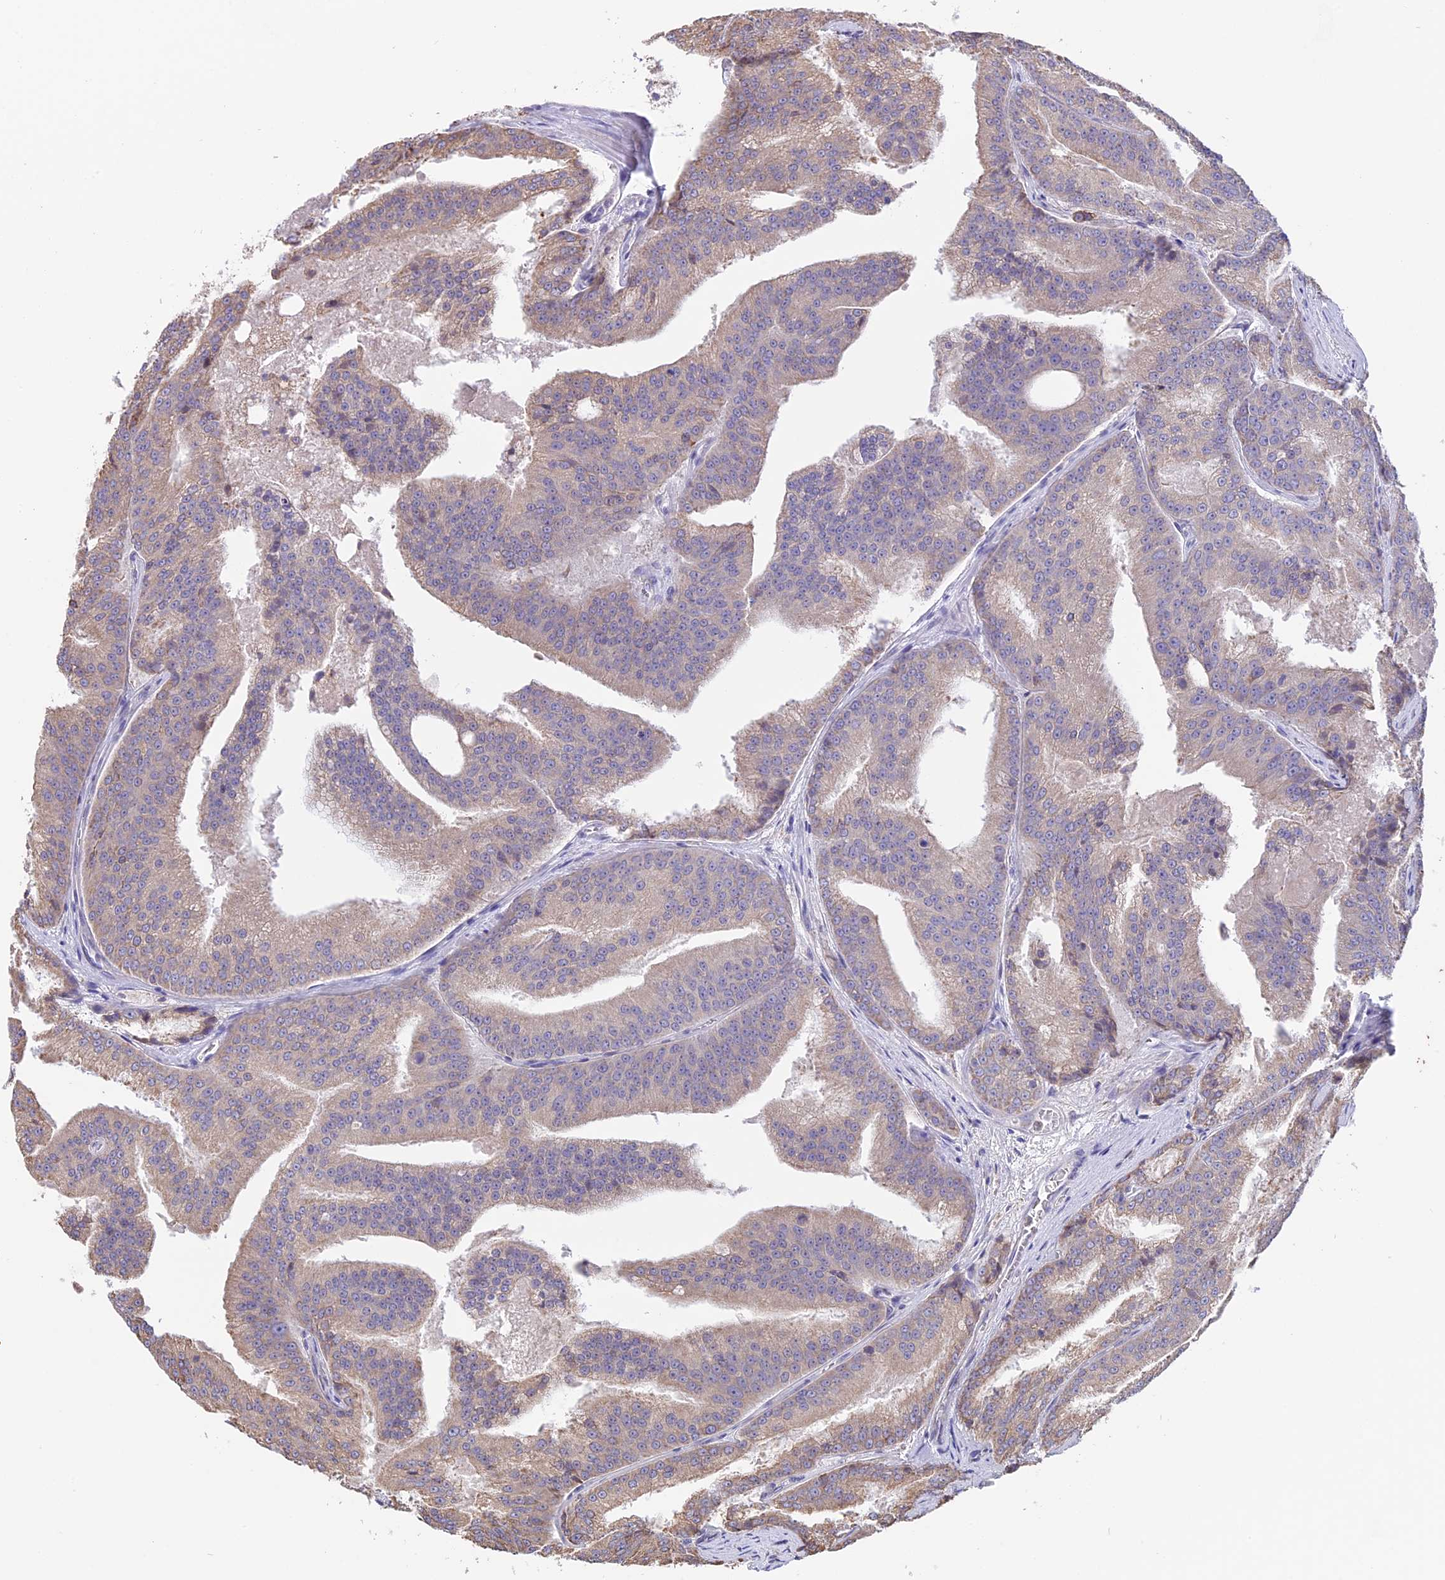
{"staining": {"intensity": "negative", "quantity": "none", "location": "none"}, "tissue": "prostate cancer", "cell_type": "Tumor cells", "image_type": "cancer", "snomed": [{"axis": "morphology", "description": "Adenocarcinoma, High grade"}, {"axis": "topography", "description": "Prostate"}], "caption": "This is an IHC histopathology image of high-grade adenocarcinoma (prostate). There is no staining in tumor cells.", "gene": "DMRTA2", "patient": {"sex": "male", "age": 61}}